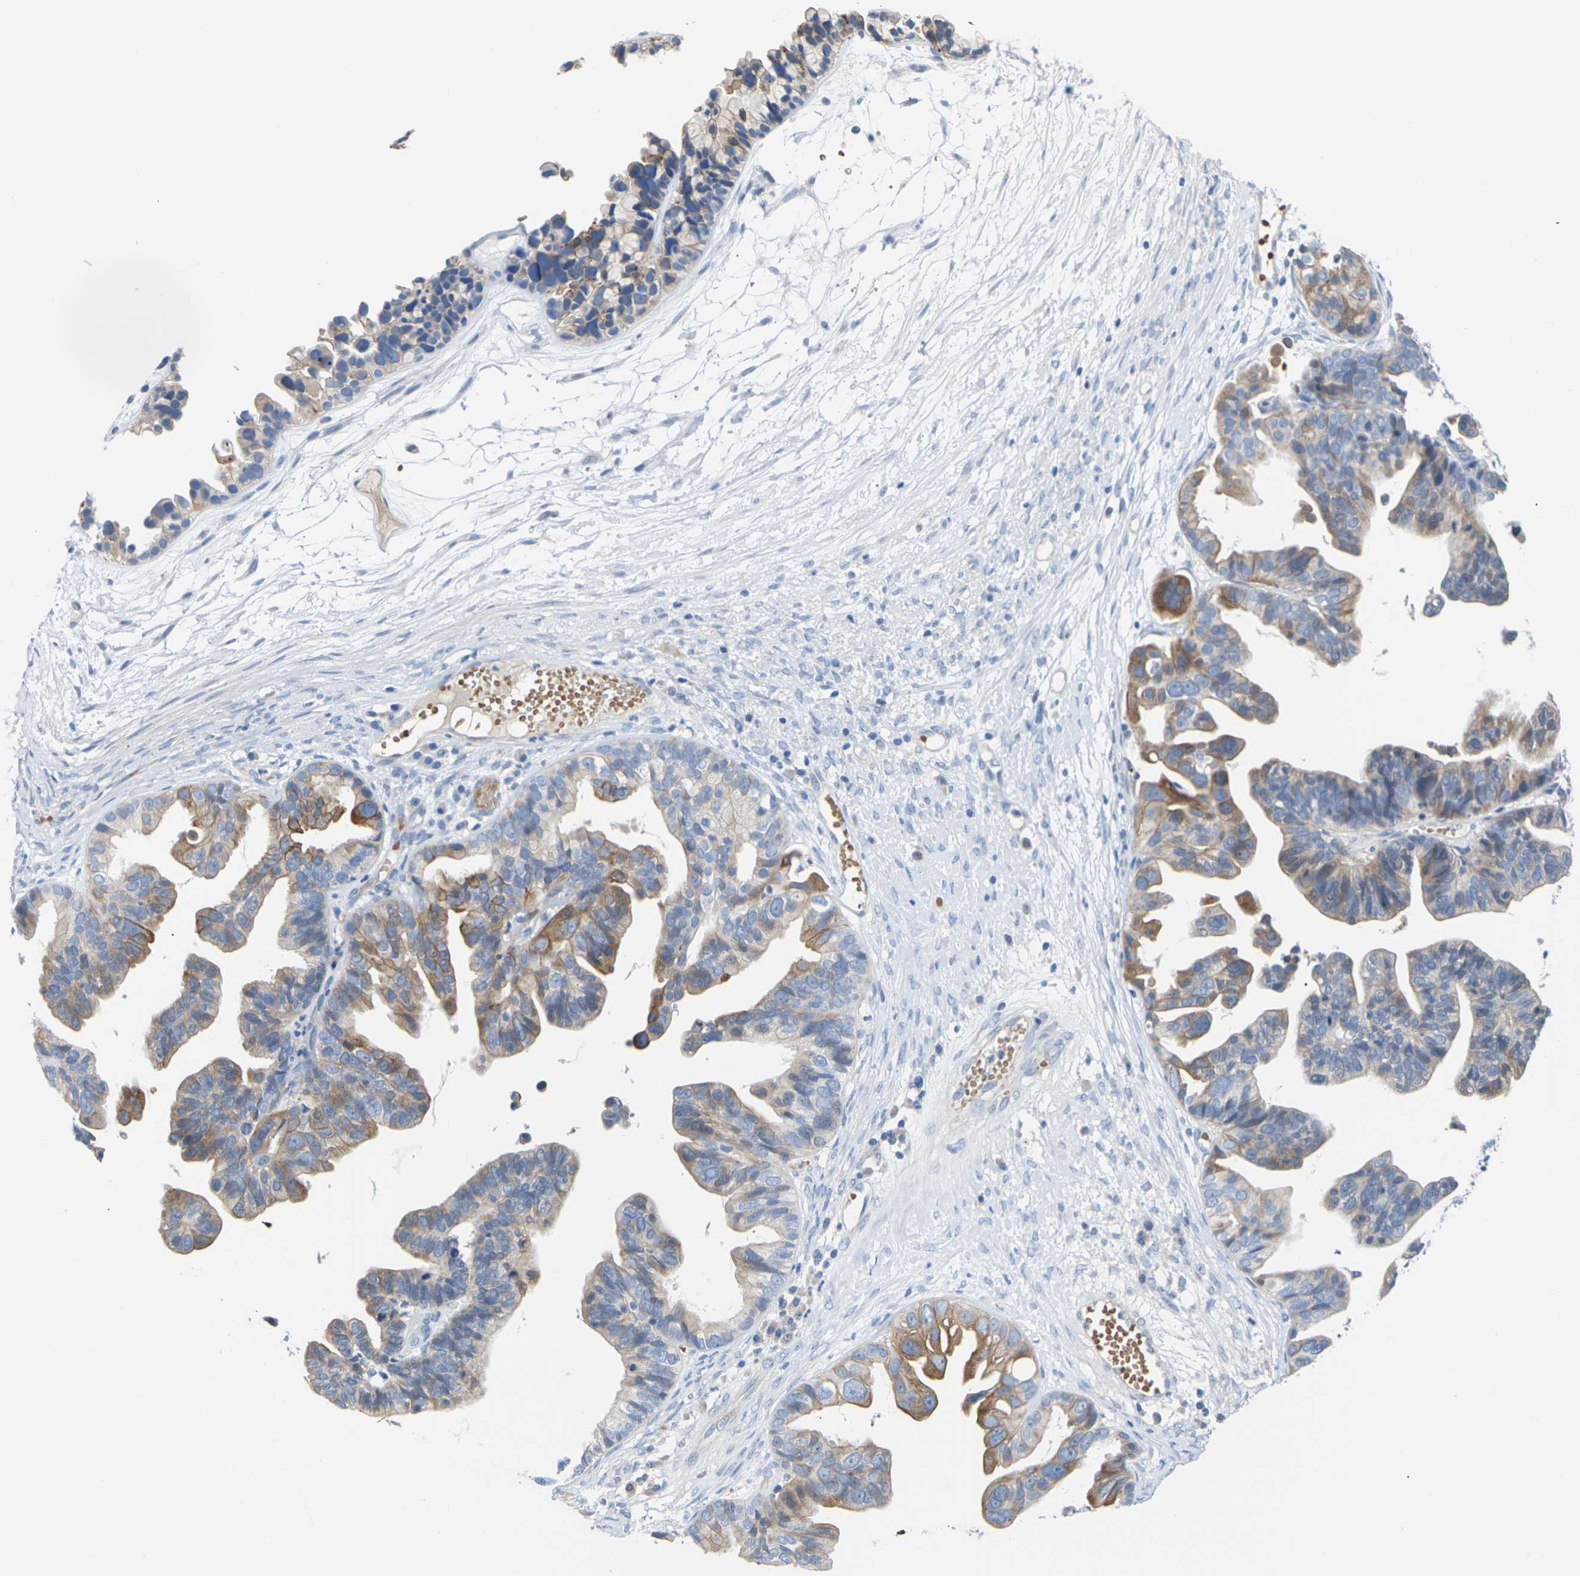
{"staining": {"intensity": "moderate", "quantity": ">75%", "location": "cytoplasmic/membranous"}, "tissue": "ovarian cancer", "cell_type": "Tumor cells", "image_type": "cancer", "snomed": [{"axis": "morphology", "description": "Cystadenocarcinoma, serous, NOS"}, {"axis": "topography", "description": "Ovary"}], "caption": "Immunohistochemical staining of ovarian cancer (serous cystadenocarcinoma) demonstrates medium levels of moderate cytoplasmic/membranous protein positivity in approximately >75% of tumor cells.", "gene": "TMCO4", "patient": {"sex": "female", "age": 56}}